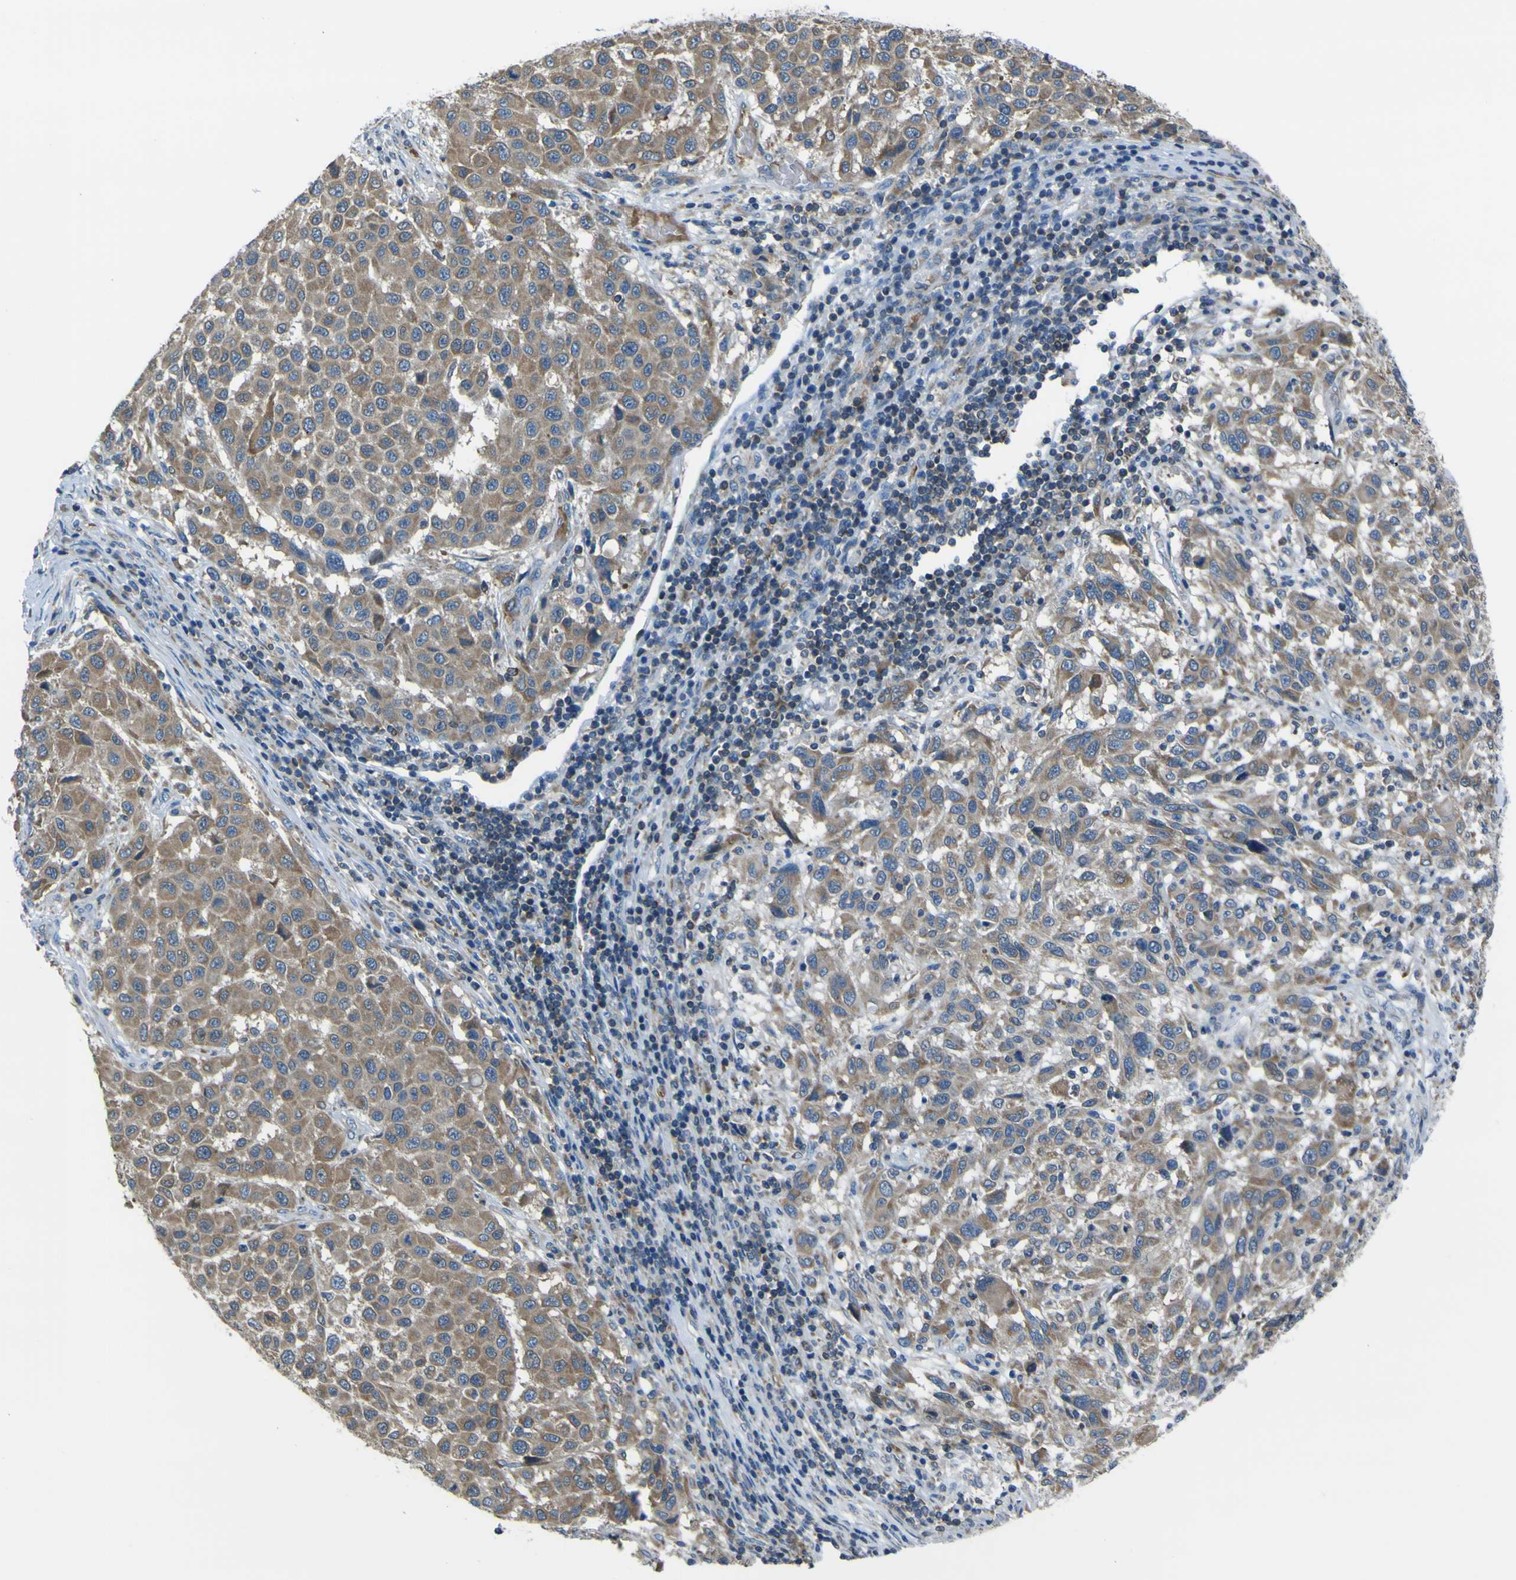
{"staining": {"intensity": "moderate", "quantity": ">75%", "location": "cytoplasmic/membranous"}, "tissue": "melanoma", "cell_type": "Tumor cells", "image_type": "cancer", "snomed": [{"axis": "morphology", "description": "Malignant melanoma, Metastatic site"}, {"axis": "topography", "description": "Lymph node"}], "caption": "Human malignant melanoma (metastatic site) stained for a protein (brown) displays moderate cytoplasmic/membranous positive staining in about >75% of tumor cells.", "gene": "STIM1", "patient": {"sex": "male", "age": 61}}